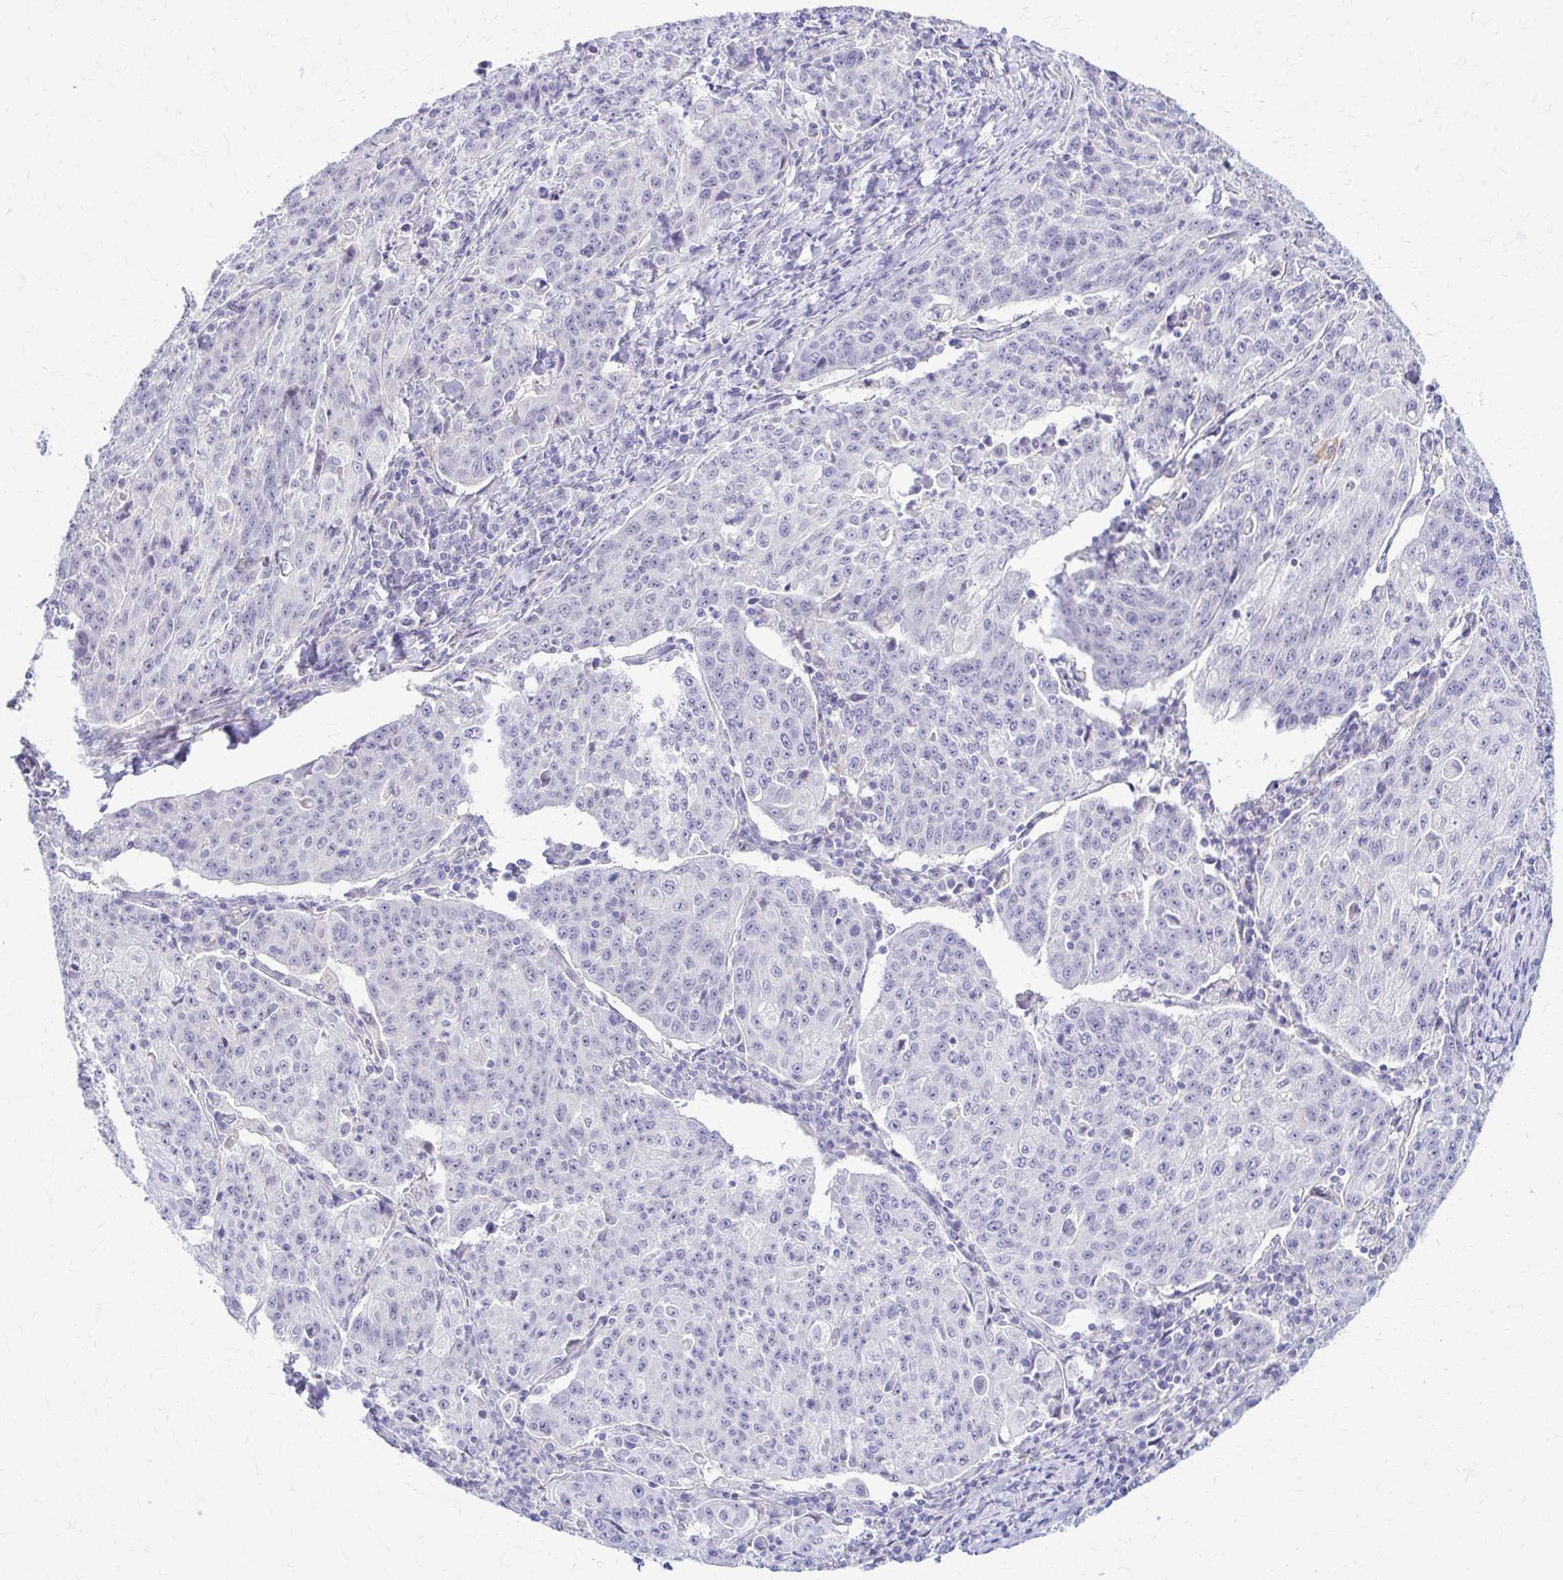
{"staining": {"intensity": "negative", "quantity": "none", "location": "none"}, "tissue": "lung cancer", "cell_type": "Tumor cells", "image_type": "cancer", "snomed": [{"axis": "morphology", "description": "Squamous cell carcinoma, NOS"}, {"axis": "morphology", "description": "Squamous cell carcinoma, metastatic, NOS"}, {"axis": "topography", "description": "Bronchus"}, {"axis": "topography", "description": "Lung"}], "caption": "Immunohistochemistry of human metastatic squamous cell carcinoma (lung) shows no positivity in tumor cells.", "gene": "RHOBTB2", "patient": {"sex": "male", "age": 62}}